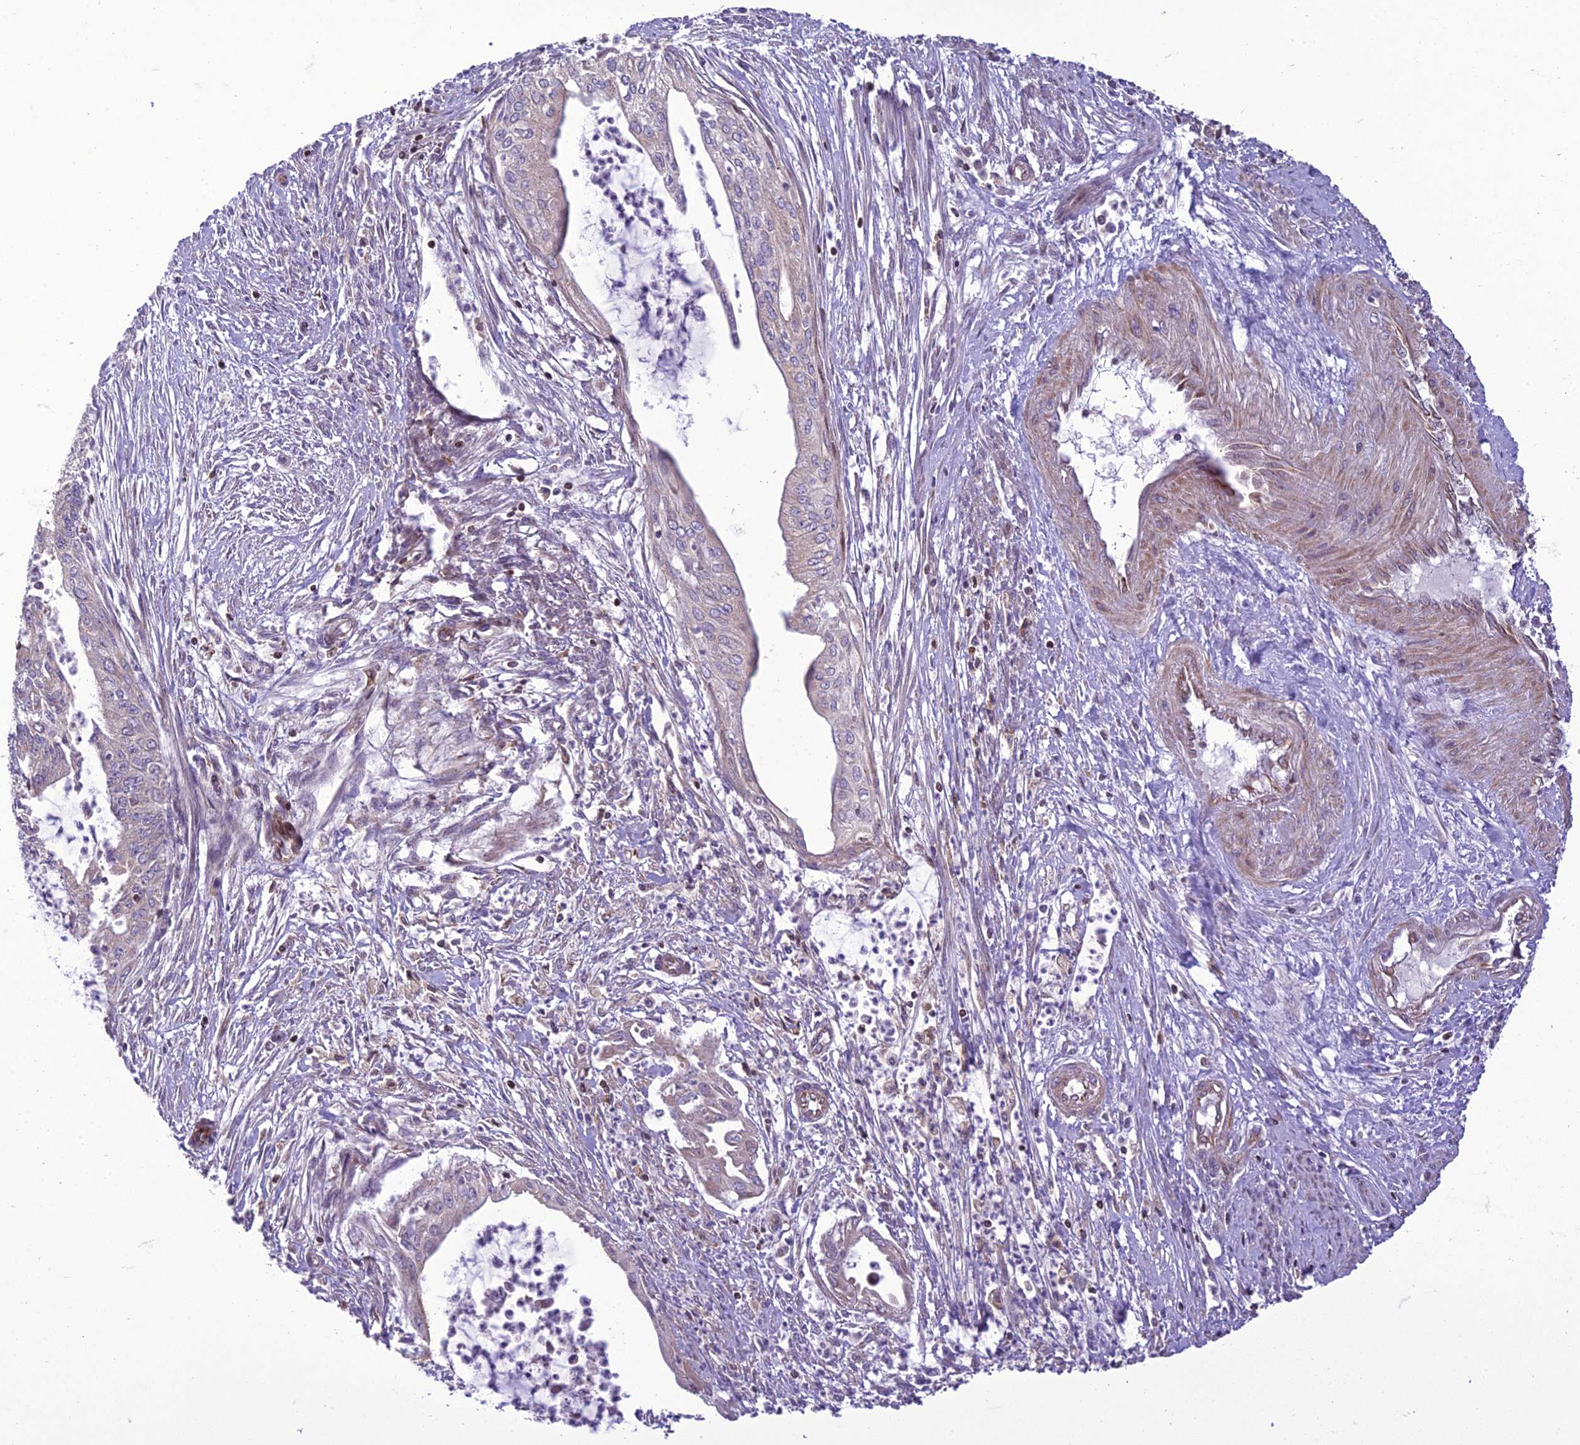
{"staining": {"intensity": "negative", "quantity": "none", "location": "none"}, "tissue": "endometrial cancer", "cell_type": "Tumor cells", "image_type": "cancer", "snomed": [{"axis": "morphology", "description": "Adenocarcinoma, NOS"}, {"axis": "topography", "description": "Endometrium"}], "caption": "Immunohistochemical staining of human adenocarcinoma (endometrial) demonstrates no significant positivity in tumor cells.", "gene": "GIMAP1", "patient": {"sex": "female", "age": 73}}